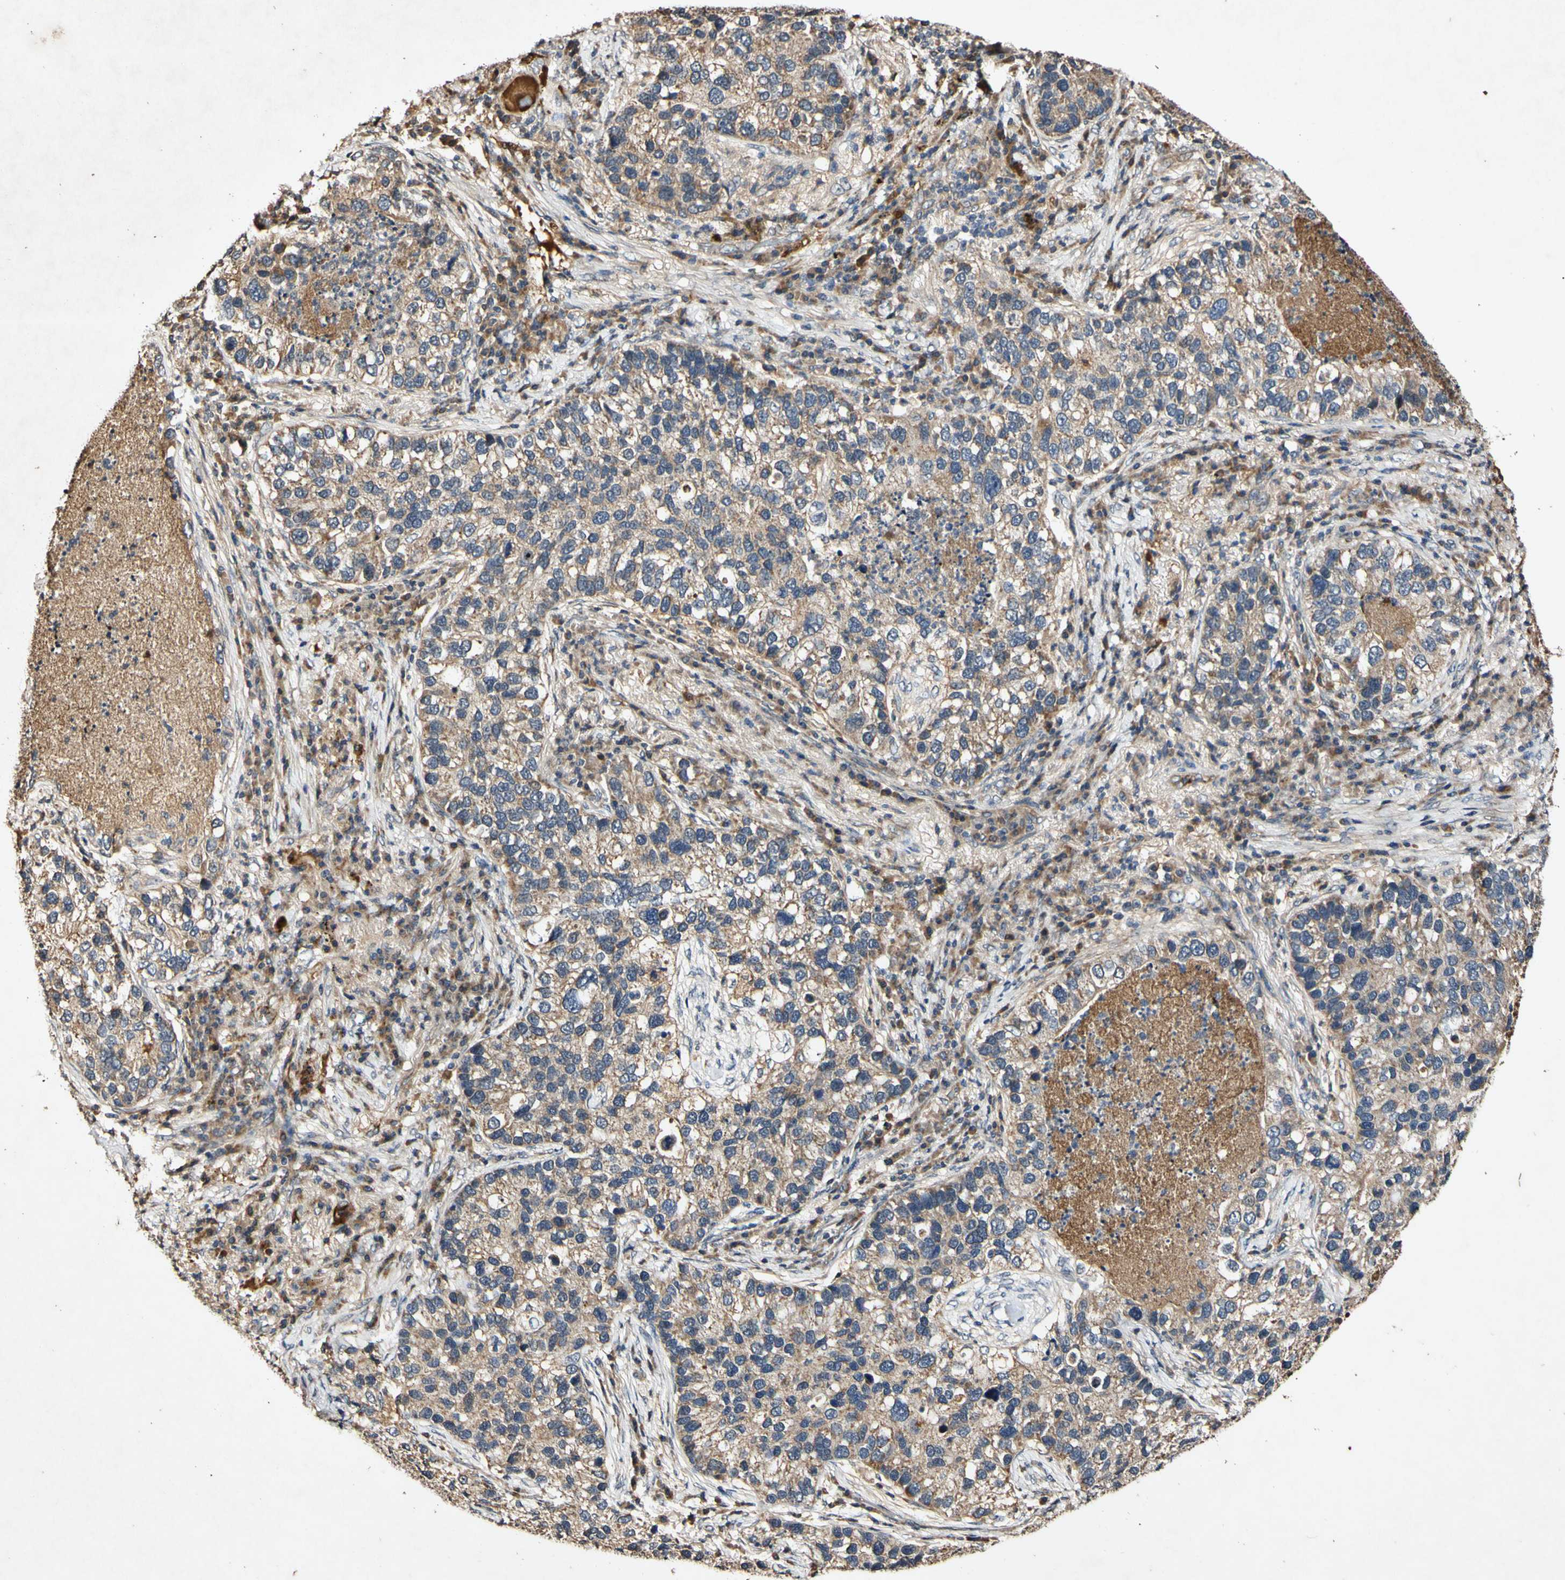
{"staining": {"intensity": "moderate", "quantity": ">75%", "location": "cytoplasmic/membranous"}, "tissue": "lung cancer", "cell_type": "Tumor cells", "image_type": "cancer", "snomed": [{"axis": "morphology", "description": "Normal tissue, NOS"}, {"axis": "morphology", "description": "Adenocarcinoma, NOS"}, {"axis": "topography", "description": "Bronchus"}, {"axis": "topography", "description": "Lung"}], "caption": "Lung adenocarcinoma stained with a brown dye exhibits moderate cytoplasmic/membranous positive staining in approximately >75% of tumor cells.", "gene": "PLAT", "patient": {"sex": "male", "age": 54}}